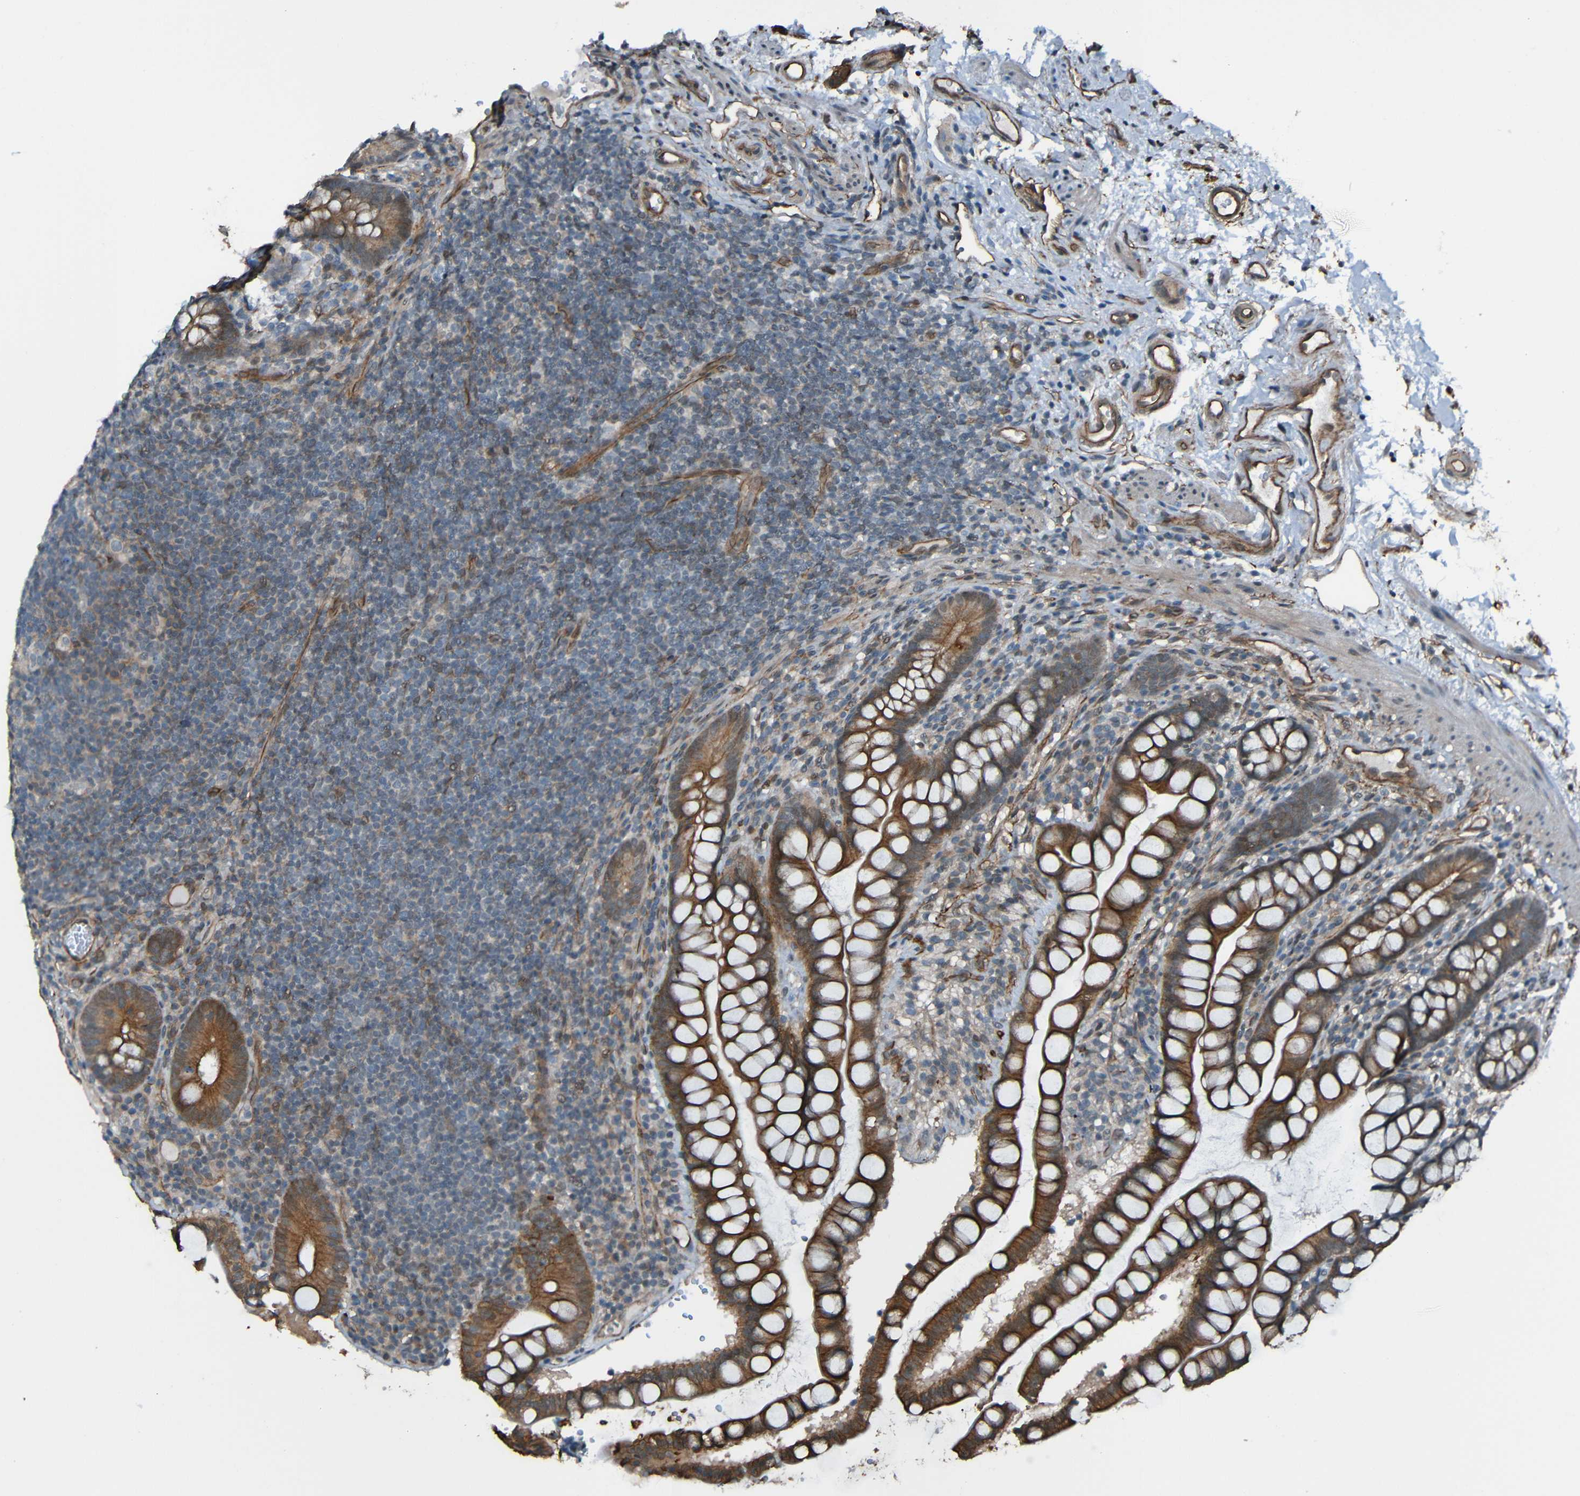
{"staining": {"intensity": "moderate", "quantity": ">75%", "location": "cytoplasmic/membranous"}, "tissue": "small intestine", "cell_type": "Glandular cells", "image_type": "normal", "snomed": [{"axis": "morphology", "description": "Normal tissue, NOS"}, {"axis": "topography", "description": "Small intestine"}], "caption": "Moderate cytoplasmic/membranous expression for a protein is identified in about >75% of glandular cells of benign small intestine using immunohistochemistry.", "gene": "LGR5", "patient": {"sex": "female", "age": 84}}